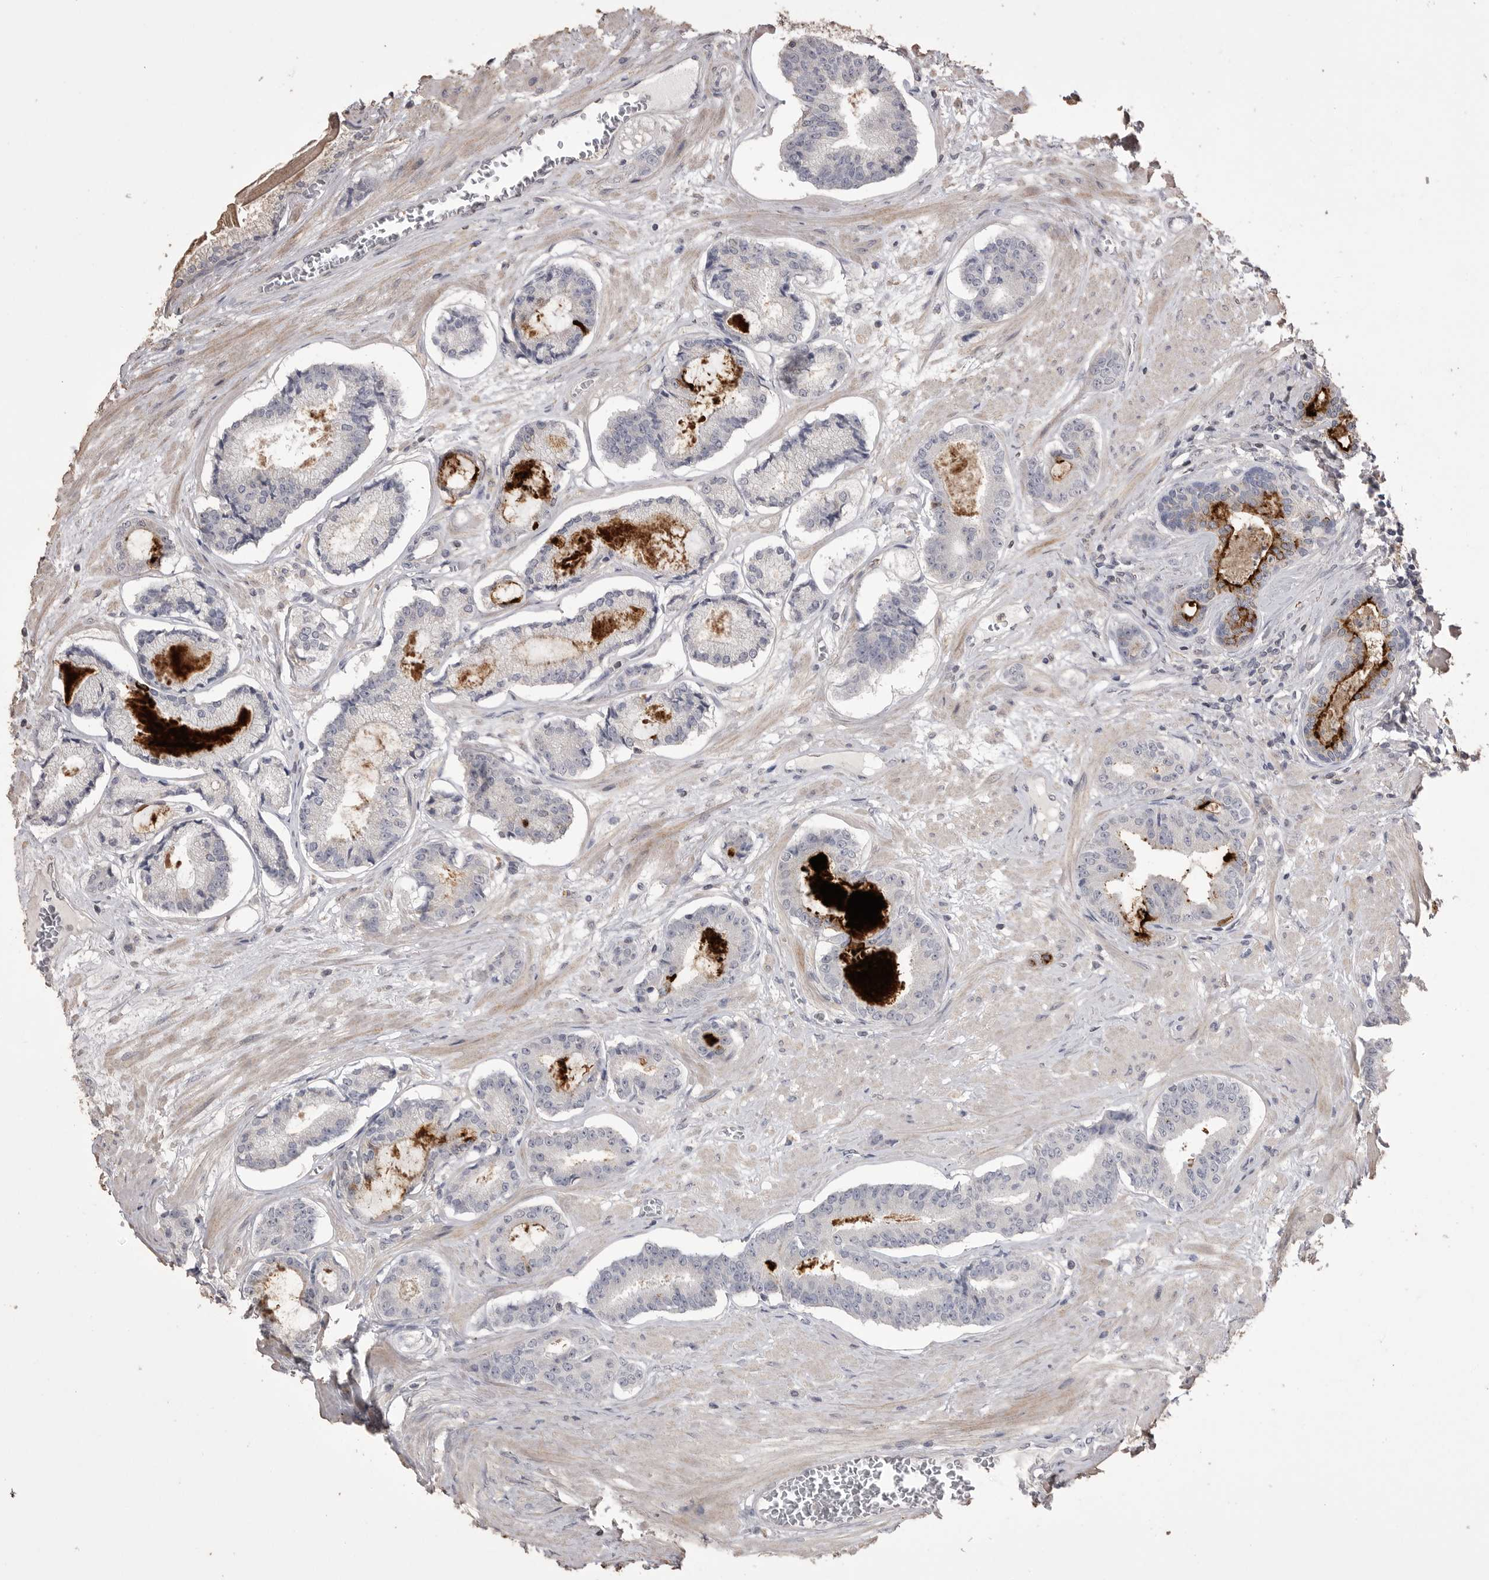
{"staining": {"intensity": "weak", "quantity": "<25%", "location": "cytoplasmic/membranous"}, "tissue": "prostate cancer", "cell_type": "Tumor cells", "image_type": "cancer", "snomed": [{"axis": "morphology", "description": "Adenocarcinoma, Low grade"}, {"axis": "topography", "description": "Prostate"}], "caption": "The immunohistochemistry (IHC) histopathology image has no significant staining in tumor cells of prostate cancer tissue. (Stains: DAB IHC with hematoxylin counter stain, Microscopy: brightfield microscopy at high magnification).", "gene": "MMP7", "patient": {"sex": "male", "age": 60}}